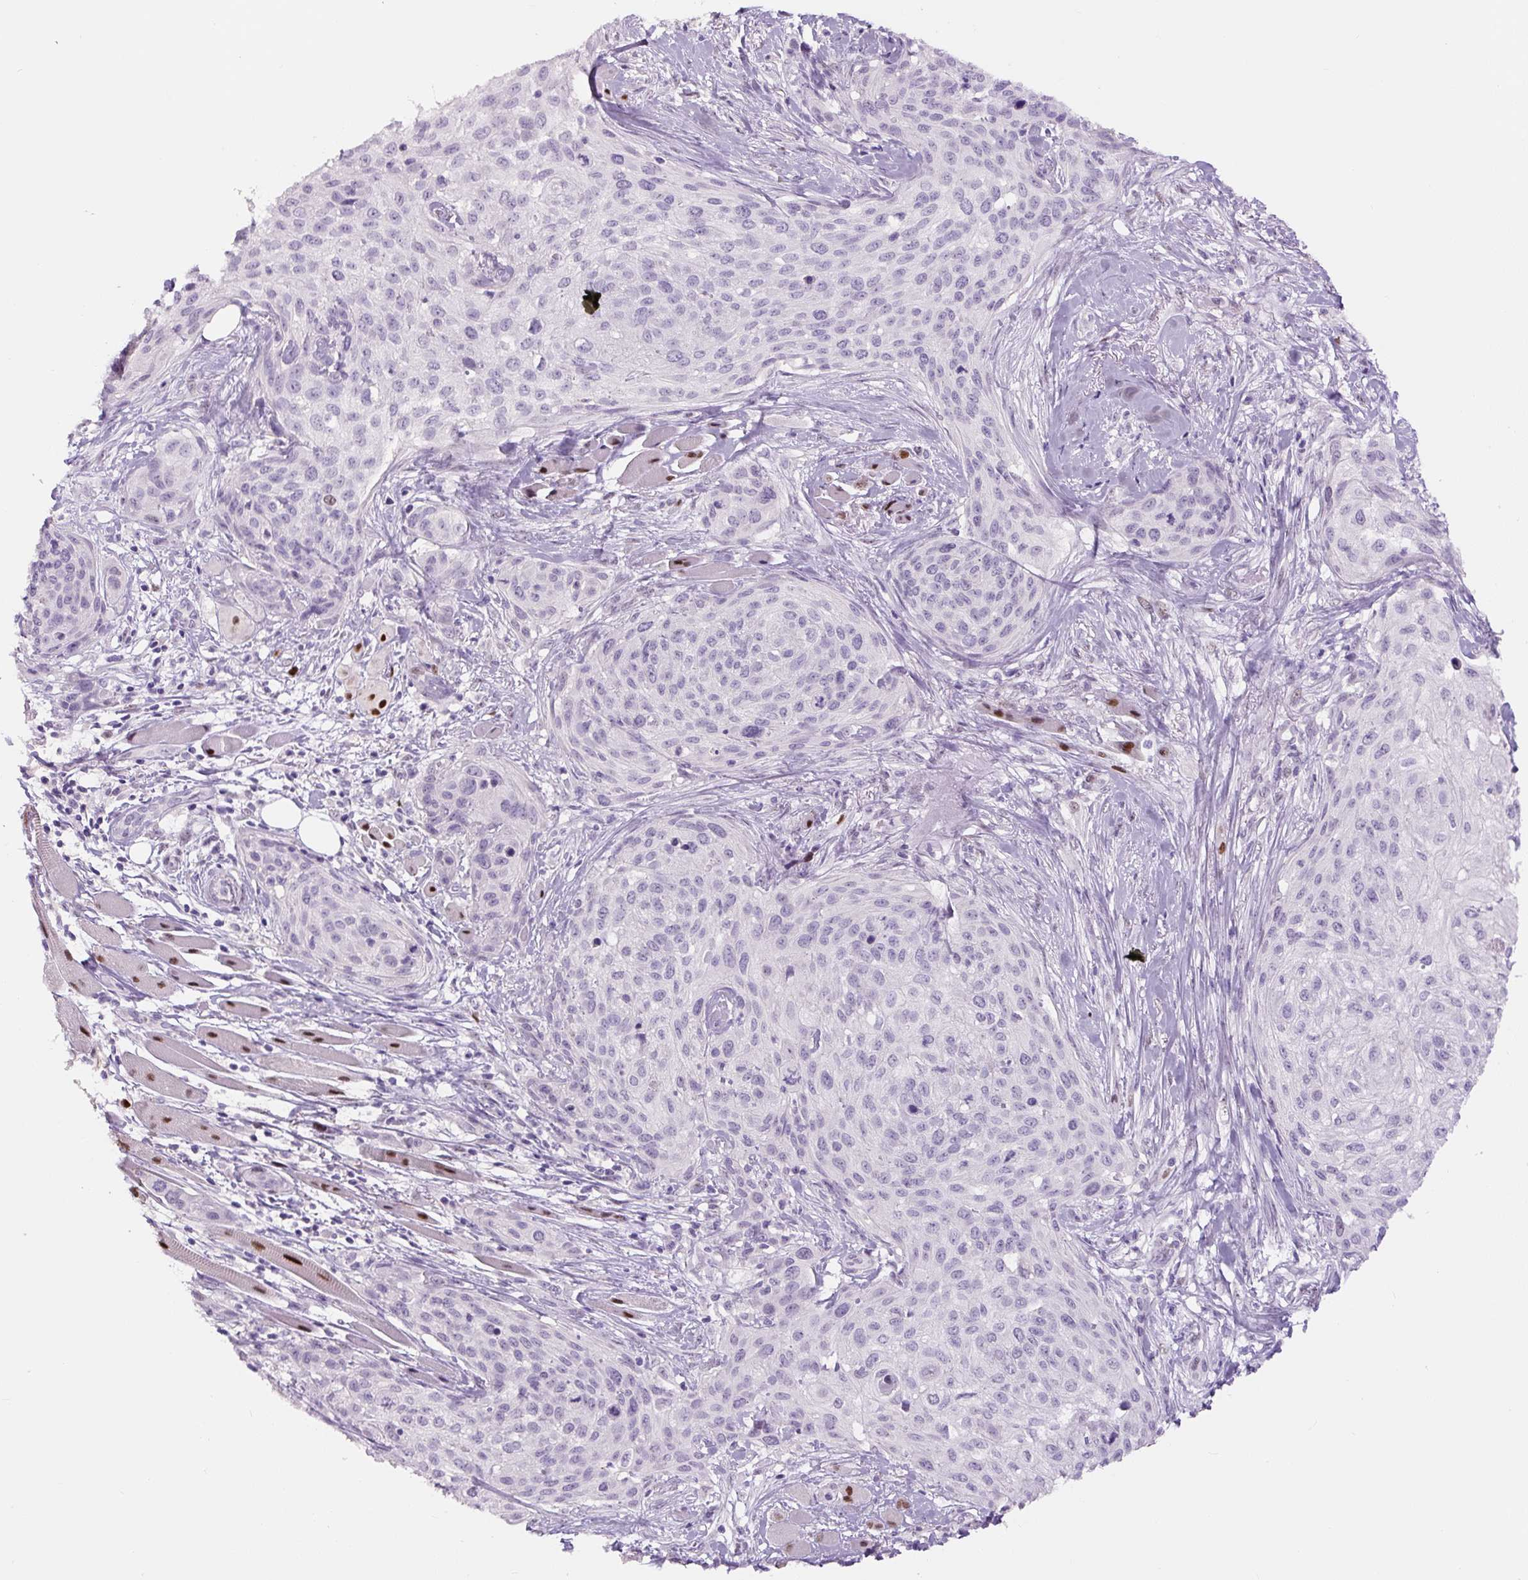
{"staining": {"intensity": "negative", "quantity": "none", "location": "none"}, "tissue": "skin cancer", "cell_type": "Tumor cells", "image_type": "cancer", "snomed": [{"axis": "morphology", "description": "Squamous cell carcinoma, NOS"}, {"axis": "topography", "description": "Skin"}], "caption": "High magnification brightfield microscopy of squamous cell carcinoma (skin) stained with DAB (3,3'-diaminobenzidine) (brown) and counterstained with hematoxylin (blue): tumor cells show no significant staining.", "gene": "SIX1", "patient": {"sex": "female", "age": 87}}